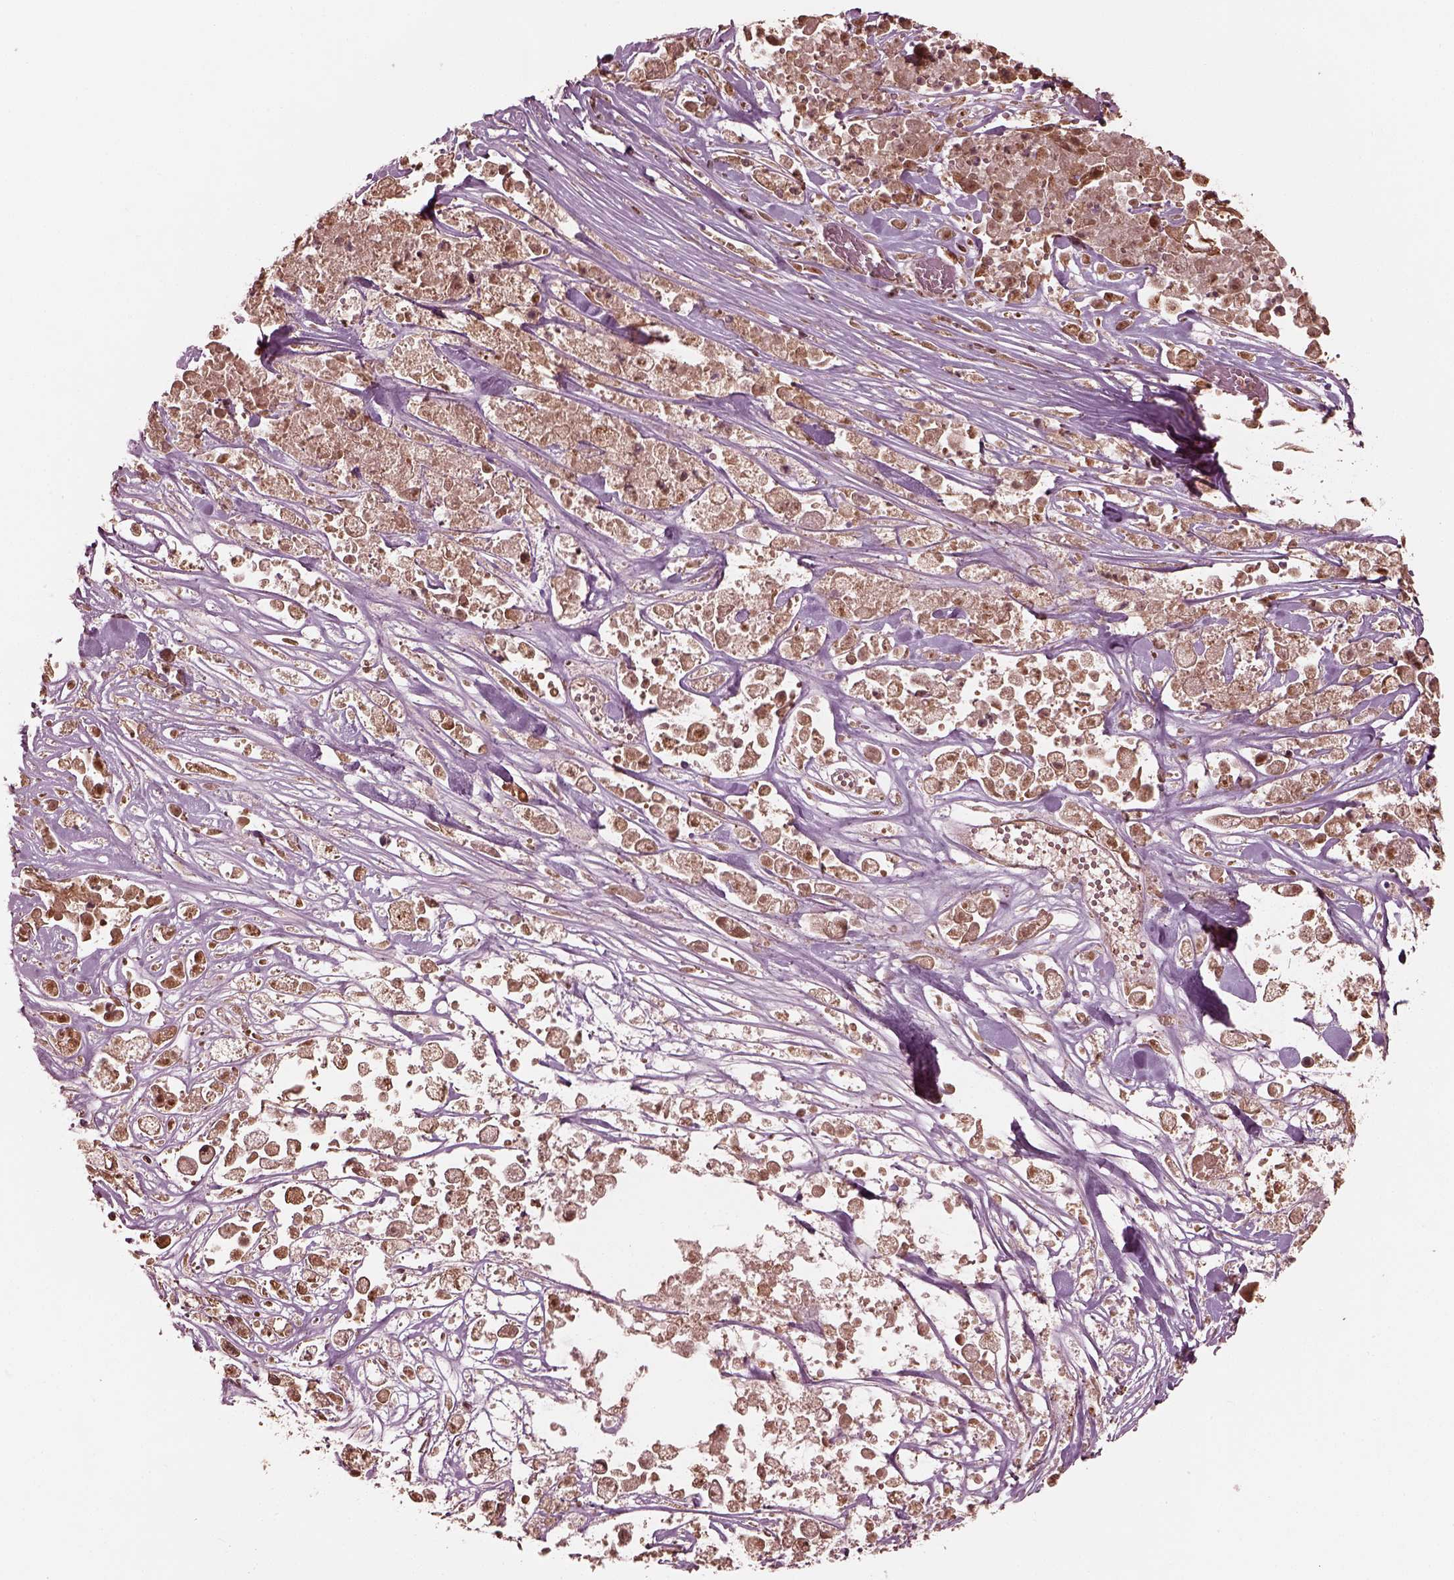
{"staining": {"intensity": "moderate", "quantity": "25%-75%", "location": "cytoplasmic/membranous,nuclear"}, "tissue": "pancreatic cancer", "cell_type": "Tumor cells", "image_type": "cancer", "snomed": [{"axis": "morphology", "description": "Adenocarcinoma, NOS"}, {"axis": "topography", "description": "Pancreas"}], "caption": "Pancreatic cancer (adenocarcinoma) stained with a protein marker displays moderate staining in tumor cells.", "gene": "PSMC5", "patient": {"sex": "male", "age": 44}}